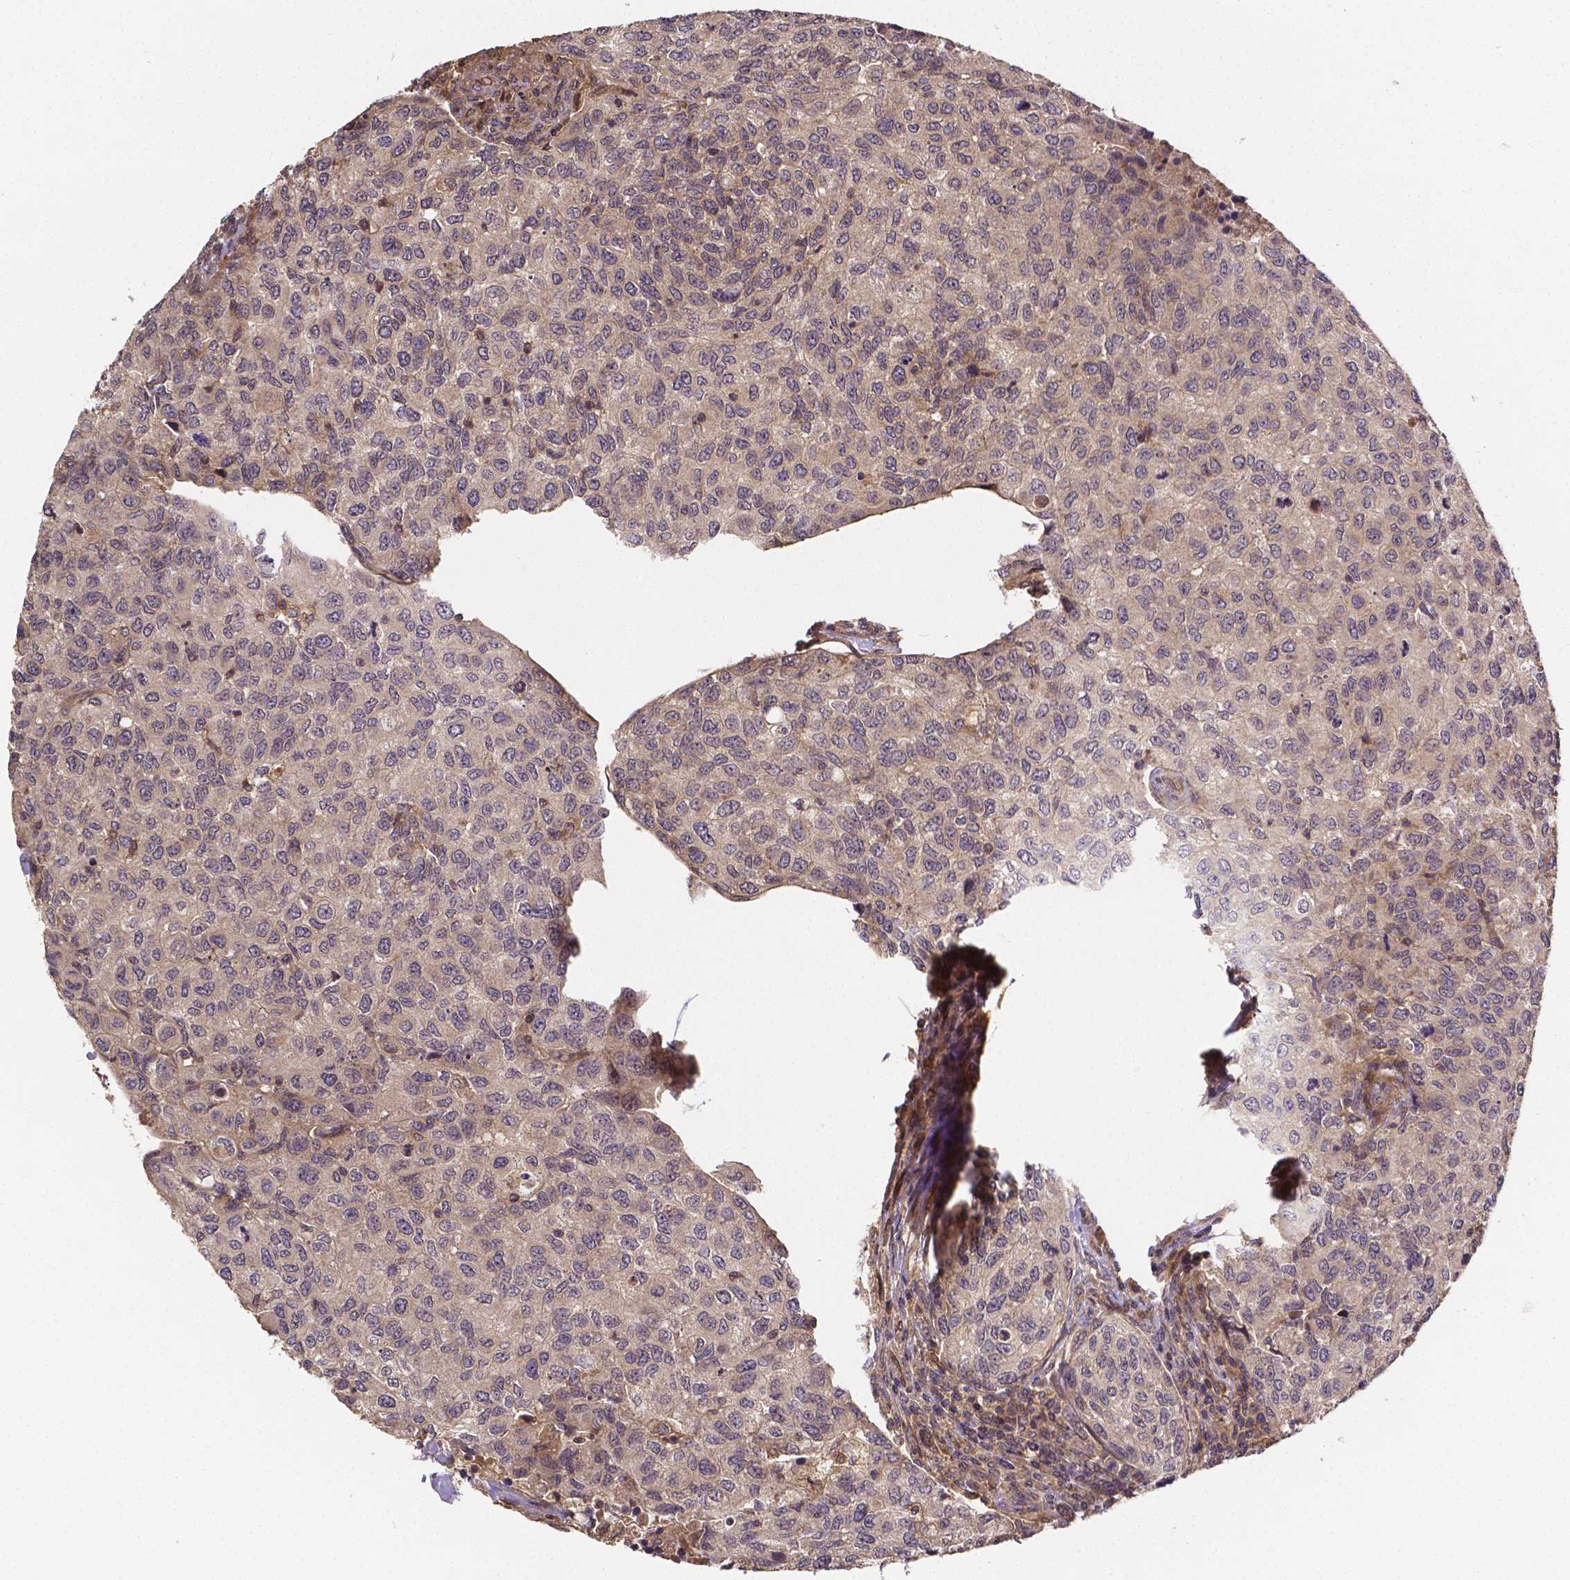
{"staining": {"intensity": "negative", "quantity": "none", "location": "none"}, "tissue": "urothelial cancer", "cell_type": "Tumor cells", "image_type": "cancer", "snomed": [{"axis": "morphology", "description": "Urothelial carcinoma, High grade"}, {"axis": "topography", "description": "Urinary bladder"}], "caption": "Urothelial carcinoma (high-grade) was stained to show a protein in brown. There is no significant expression in tumor cells. (Brightfield microscopy of DAB (3,3'-diaminobenzidine) immunohistochemistry at high magnification).", "gene": "RNF123", "patient": {"sex": "female", "age": 78}}